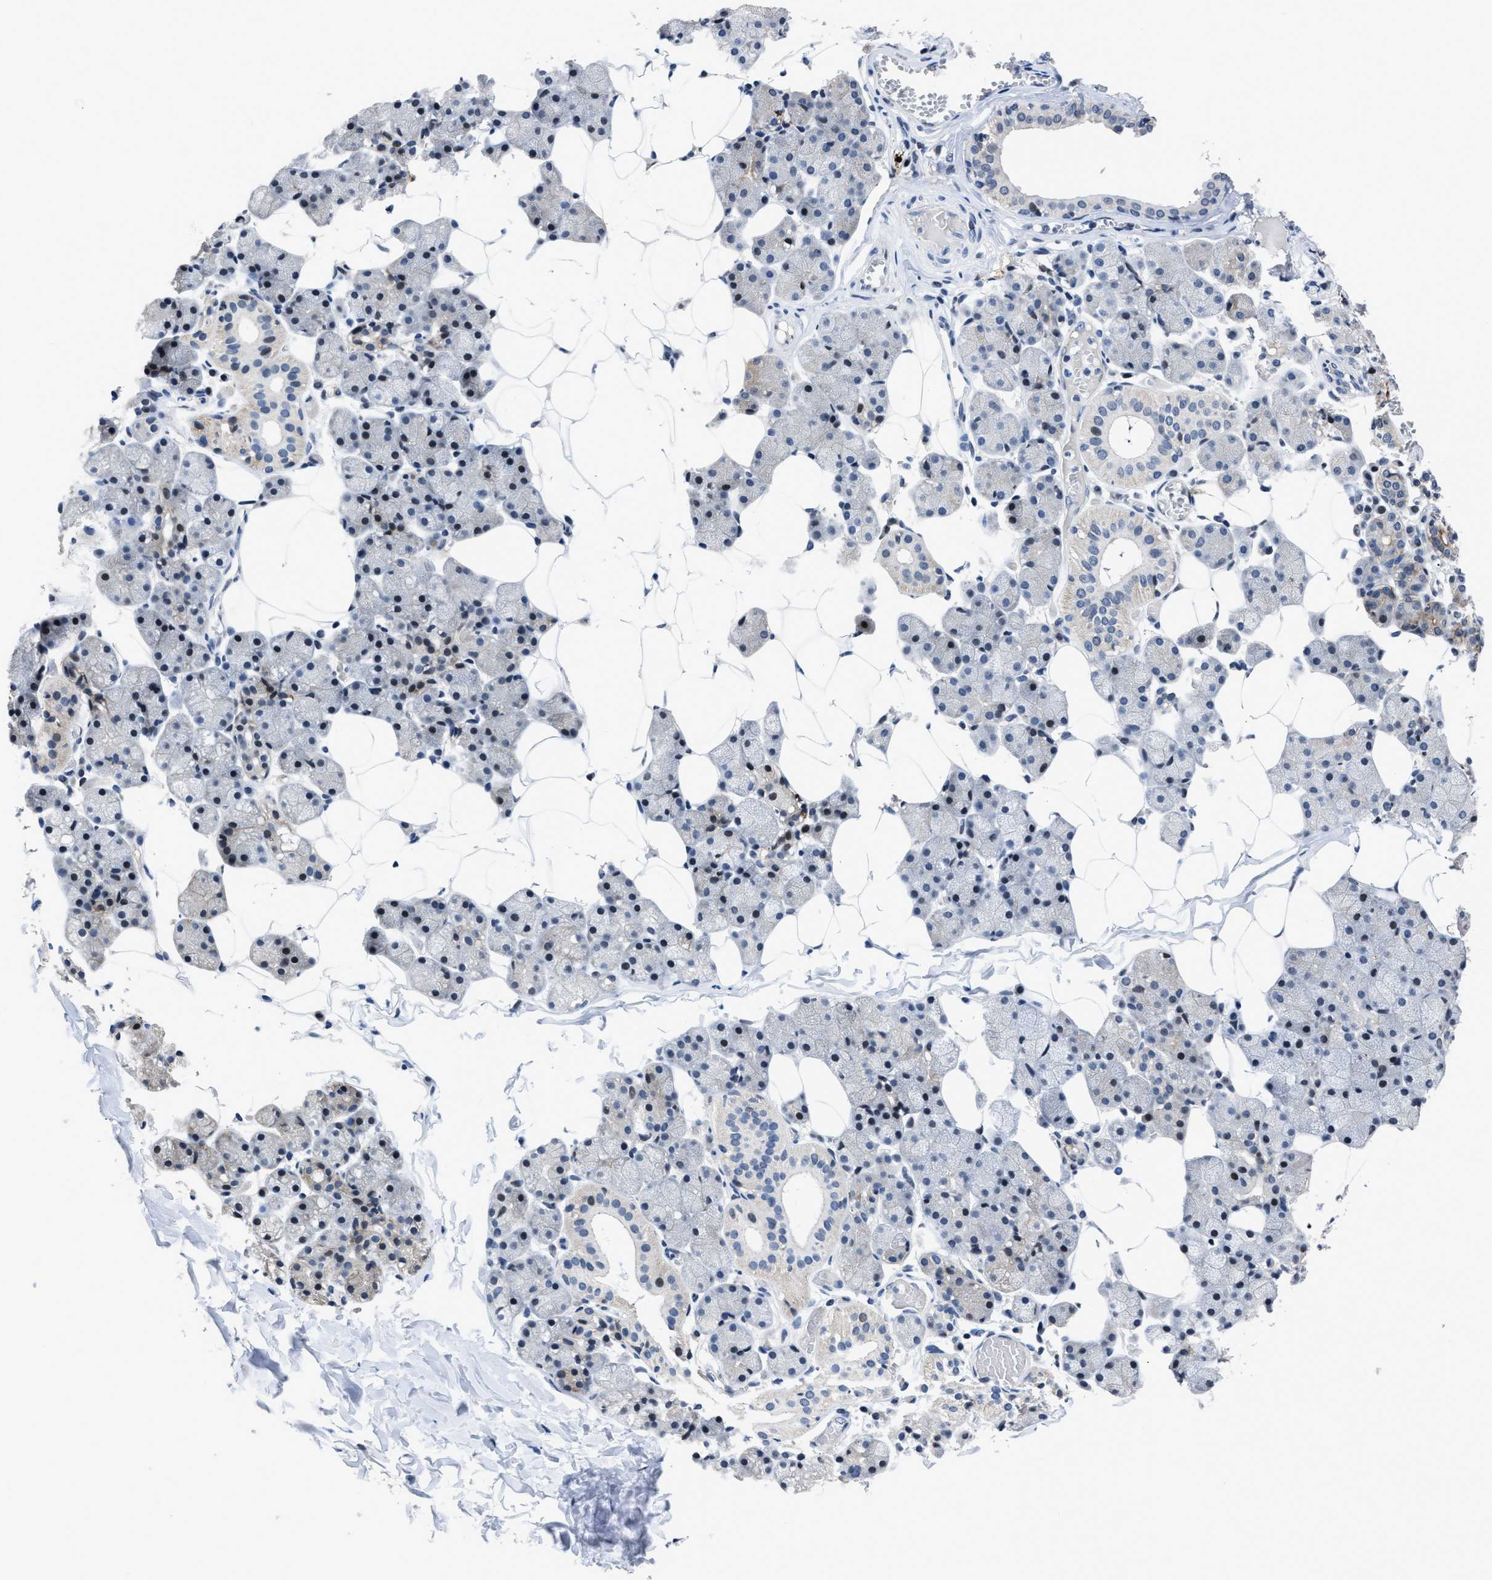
{"staining": {"intensity": "negative", "quantity": "none", "location": "none"}, "tissue": "salivary gland", "cell_type": "Glandular cells", "image_type": "normal", "snomed": [{"axis": "morphology", "description": "Normal tissue, NOS"}, {"axis": "topography", "description": "Salivary gland"}], "caption": "DAB immunohistochemical staining of benign salivary gland exhibits no significant staining in glandular cells. (DAB immunohistochemistry, high magnification).", "gene": "MARCKSL1", "patient": {"sex": "female", "age": 33}}